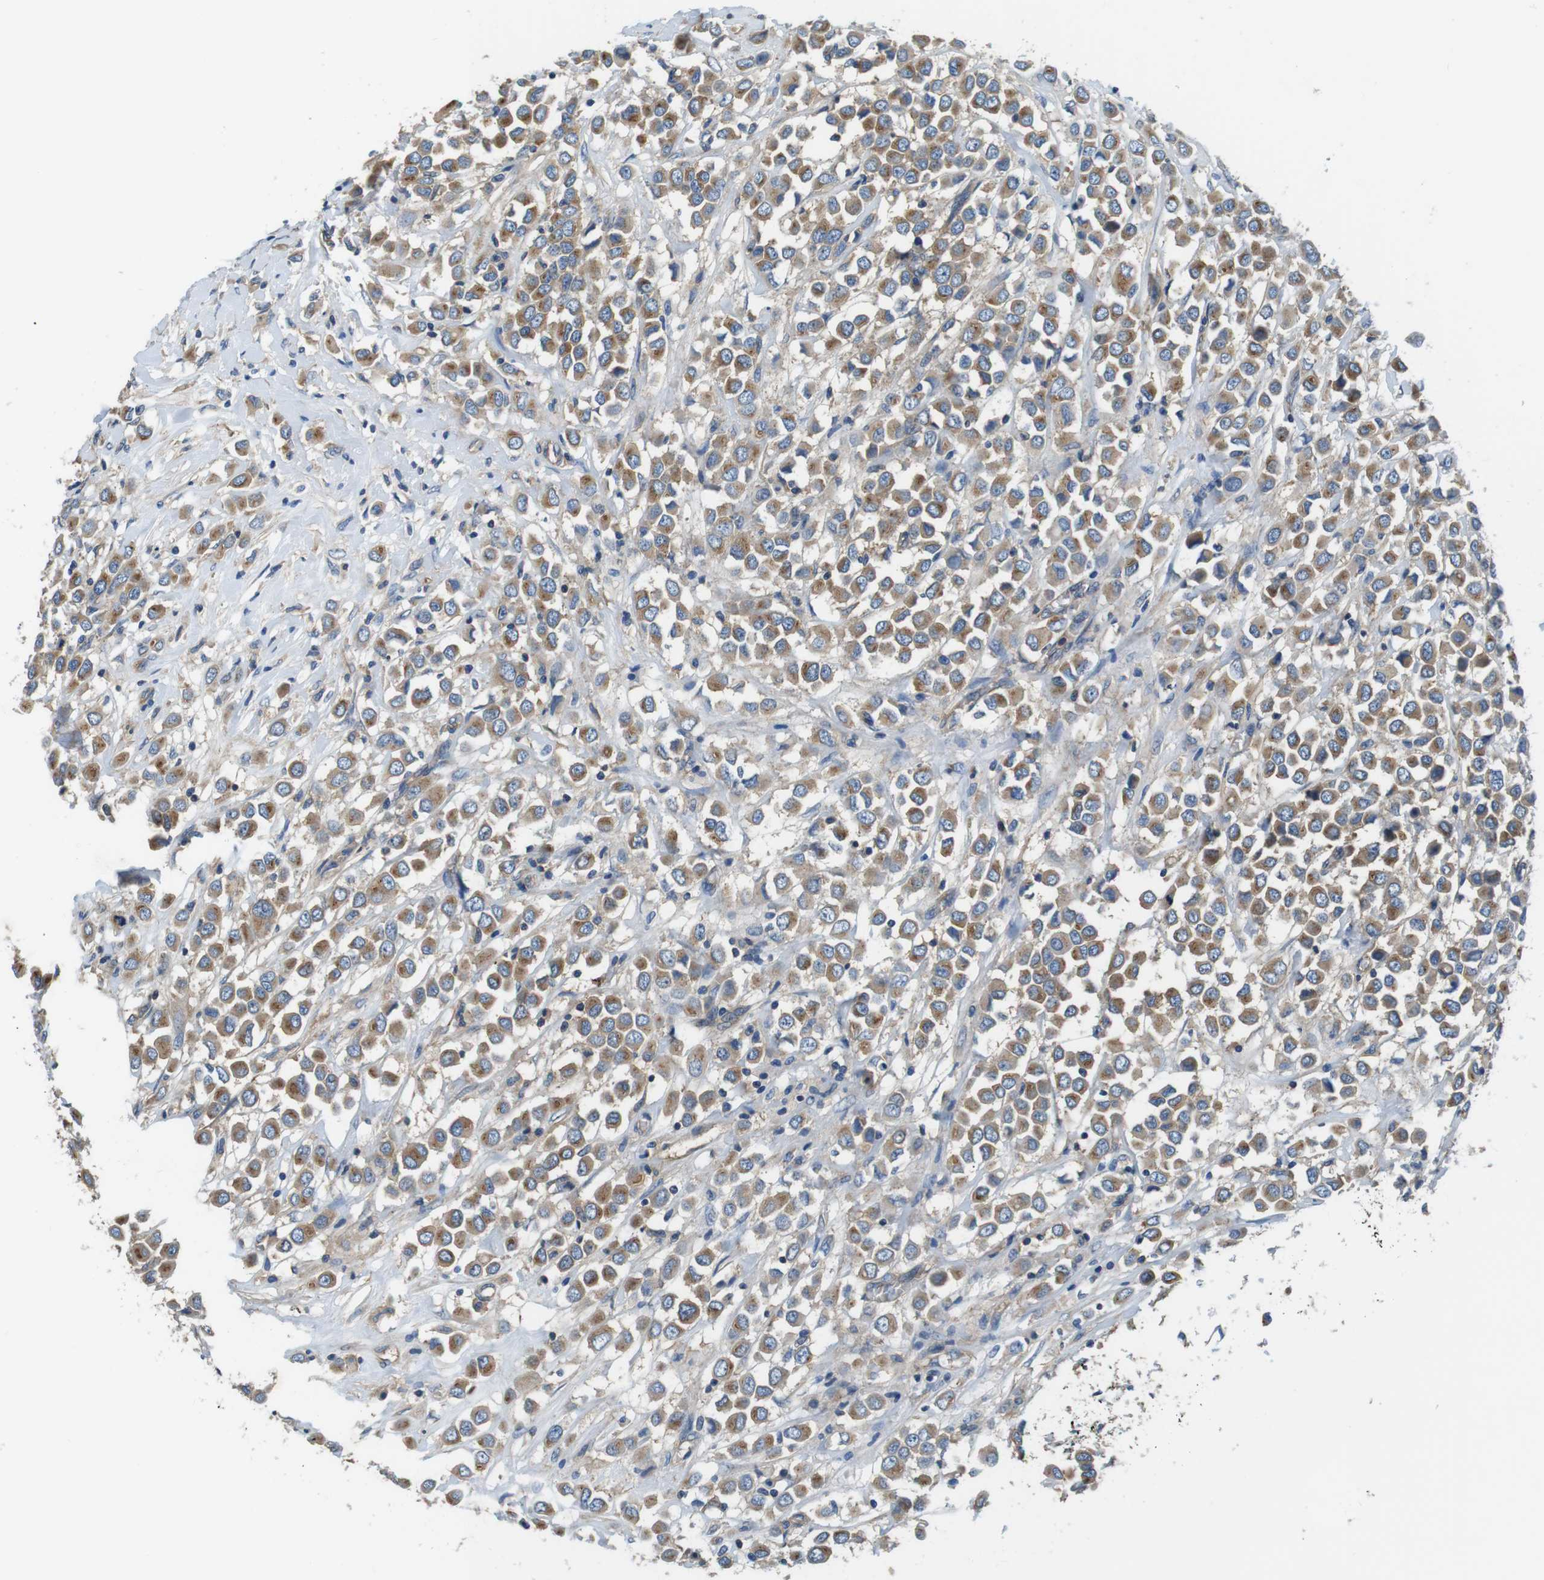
{"staining": {"intensity": "moderate", "quantity": ">75%", "location": "cytoplasmic/membranous"}, "tissue": "breast cancer", "cell_type": "Tumor cells", "image_type": "cancer", "snomed": [{"axis": "morphology", "description": "Duct carcinoma"}, {"axis": "topography", "description": "Breast"}], "caption": "Immunohistochemical staining of invasive ductal carcinoma (breast) shows medium levels of moderate cytoplasmic/membranous staining in about >75% of tumor cells. The staining is performed using DAB (3,3'-diaminobenzidine) brown chromogen to label protein expression. The nuclei are counter-stained blue using hematoxylin.", "gene": "DENND4C", "patient": {"sex": "female", "age": 61}}